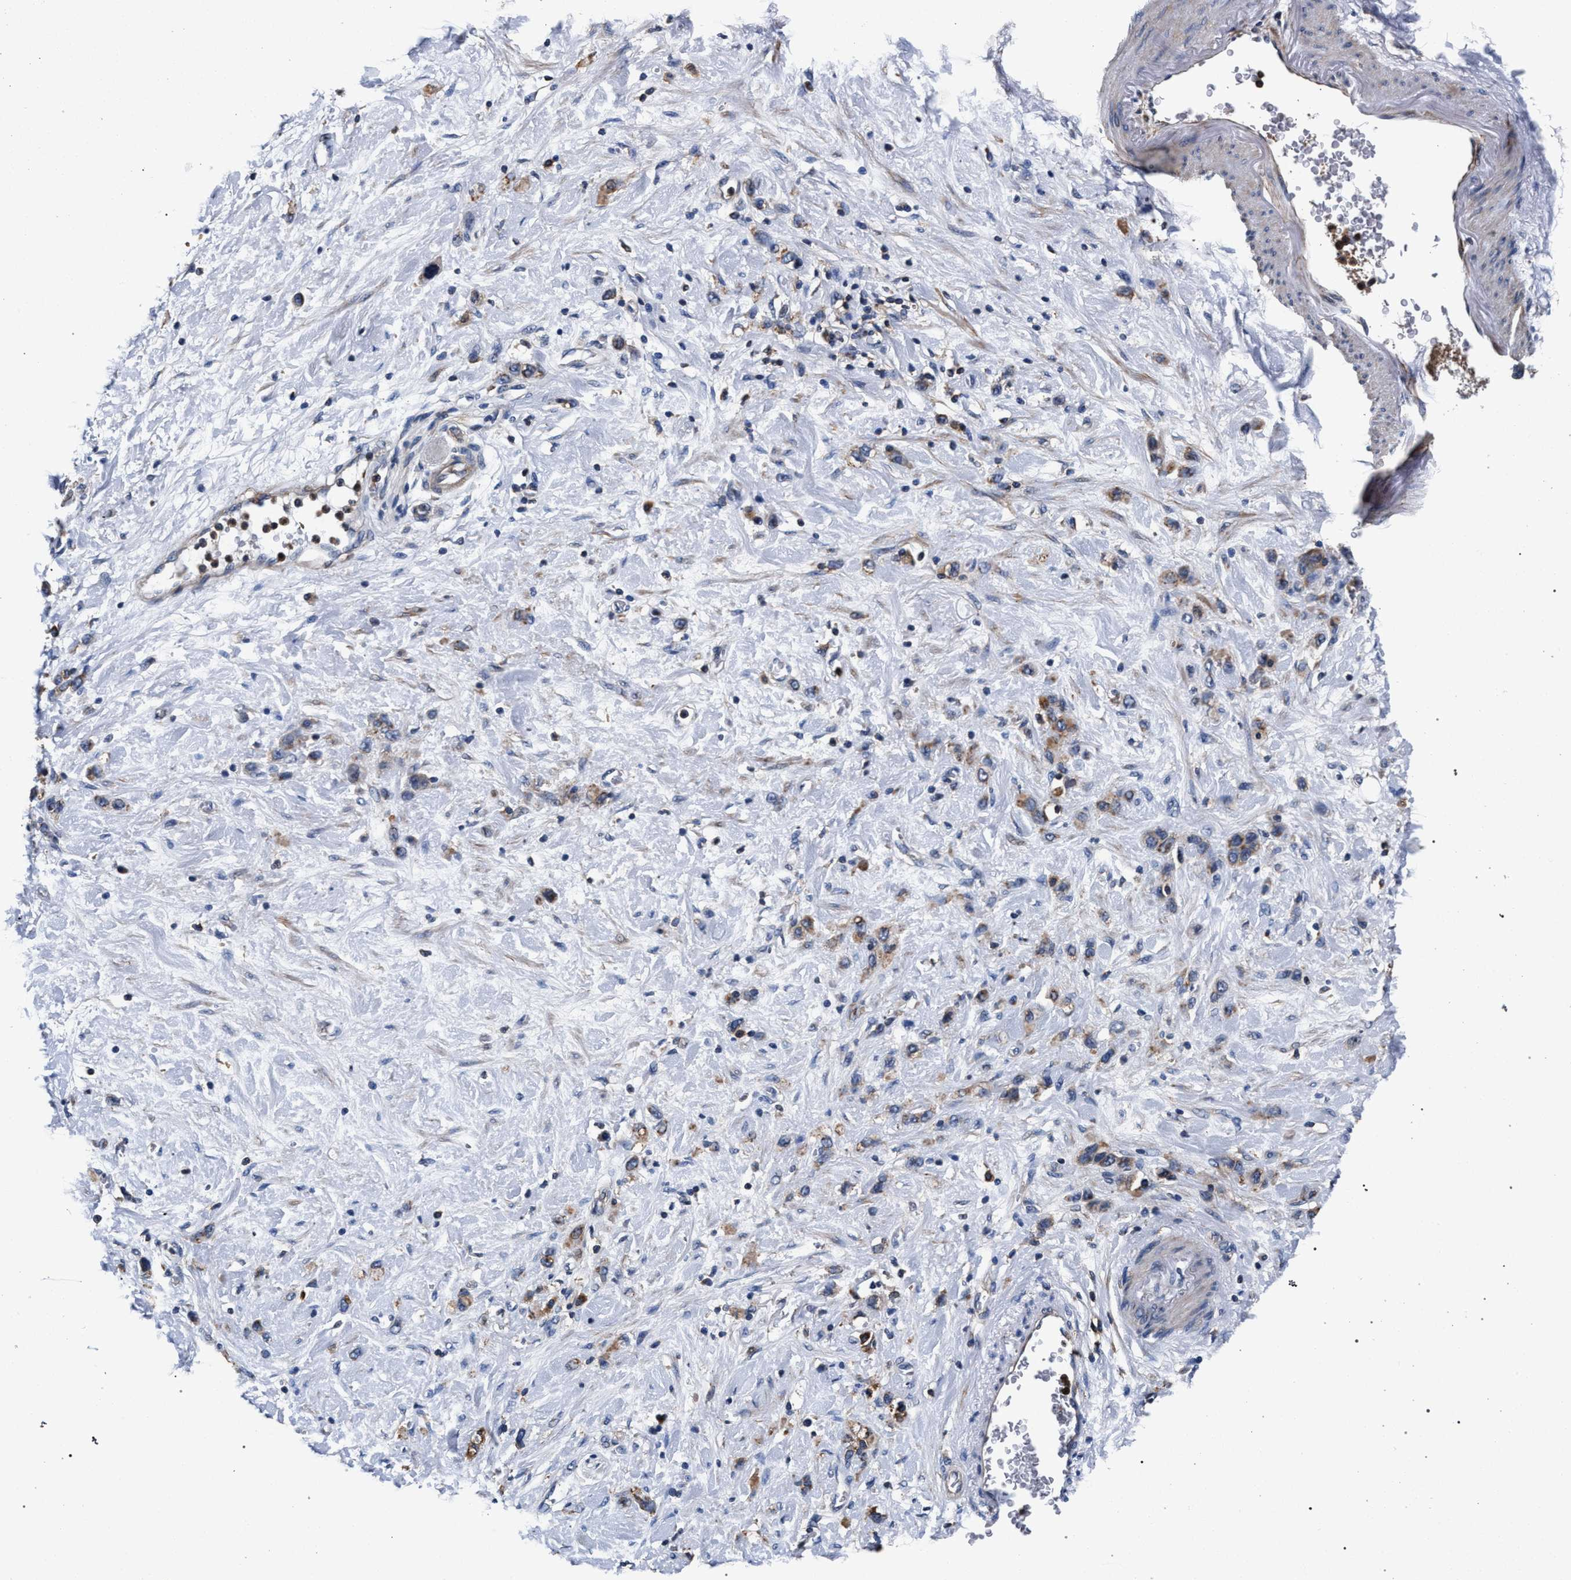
{"staining": {"intensity": "weak", "quantity": ">75%", "location": "cytoplasmic/membranous"}, "tissue": "stomach cancer", "cell_type": "Tumor cells", "image_type": "cancer", "snomed": [{"axis": "morphology", "description": "Adenocarcinoma, NOS"}, {"axis": "morphology", "description": "Adenocarcinoma, High grade"}, {"axis": "topography", "description": "Stomach, upper"}, {"axis": "topography", "description": "Stomach, lower"}], "caption": "About >75% of tumor cells in stomach cancer (high-grade adenocarcinoma) show weak cytoplasmic/membranous protein positivity as visualized by brown immunohistochemical staining.", "gene": "LASP1", "patient": {"sex": "female", "age": 65}}